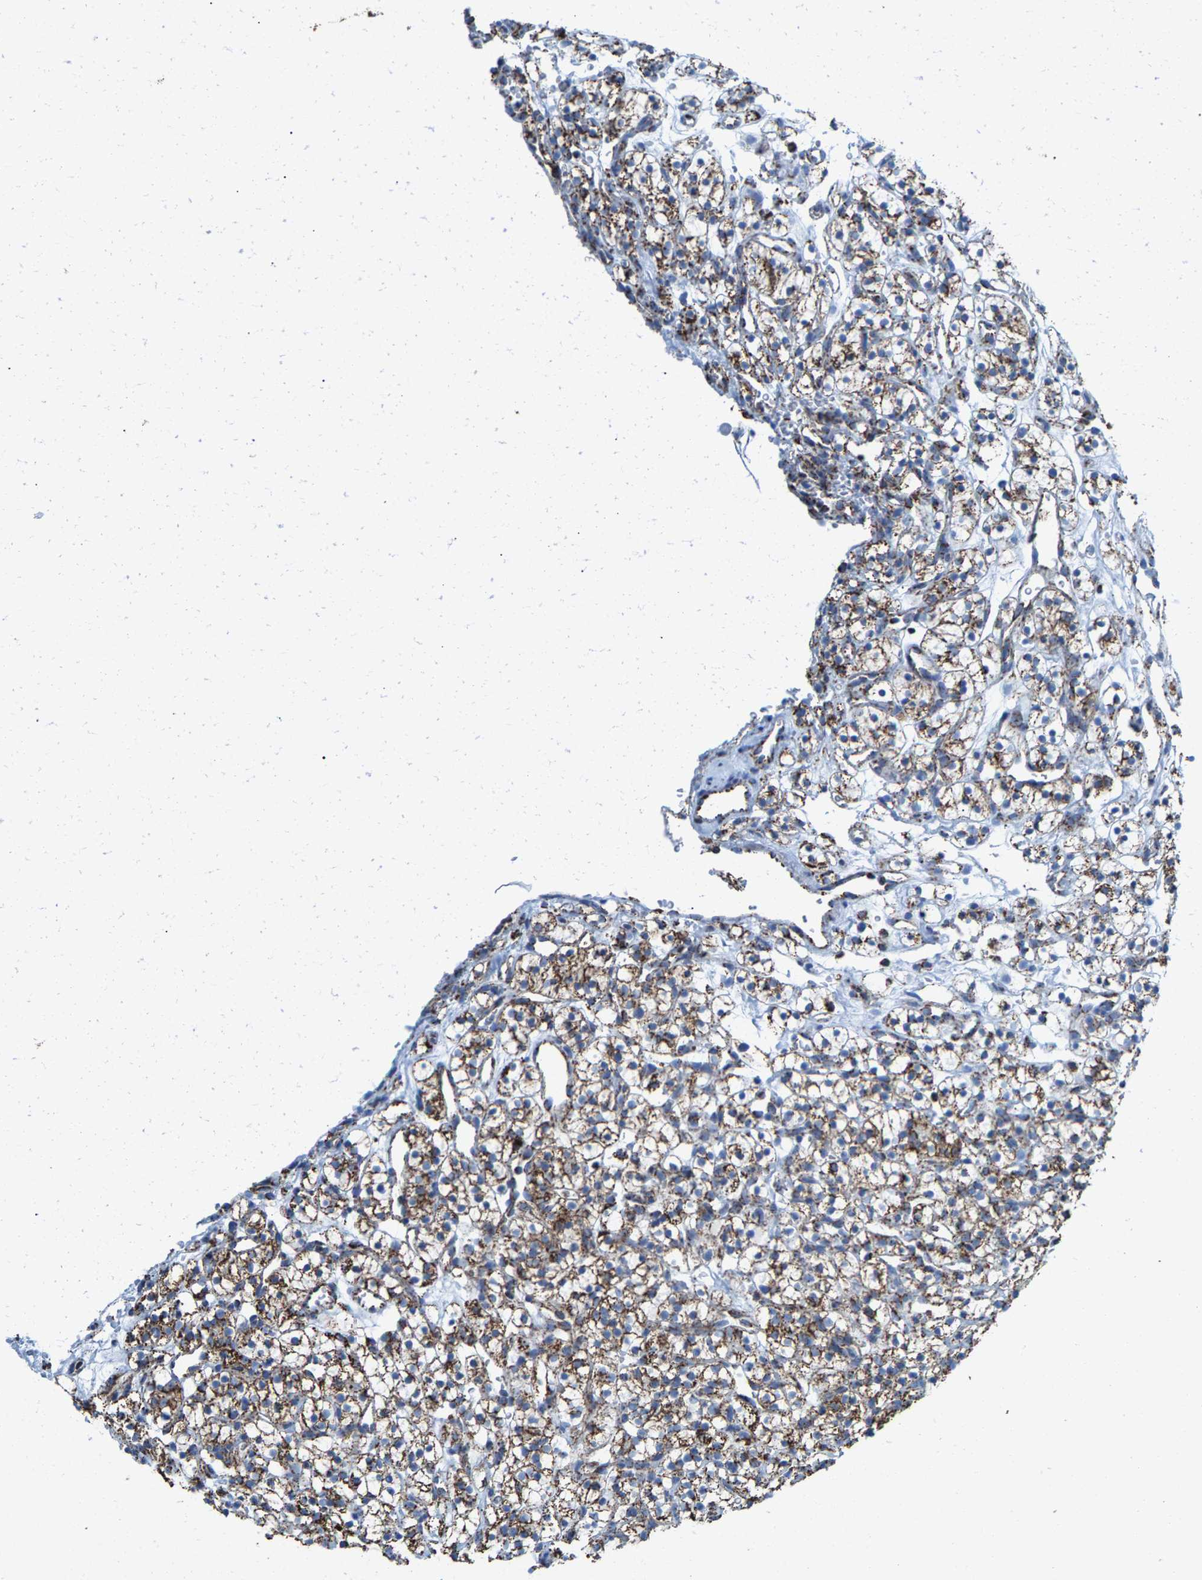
{"staining": {"intensity": "moderate", "quantity": ">75%", "location": "cytoplasmic/membranous"}, "tissue": "renal cancer", "cell_type": "Tumor cells", "image_type": "cancer", "snomed": [{"axis": "morphology", "description": "Adenocarcinoma, NOS"}, {"axis": "topography", "description": "Kidney"}], "caption": "This is a photomicrograph of immunohistochemistry (IHC) staining of renal adenocarcinoma, which shows moderate staining in the cytoplasmic/membranous of tumor cells.", "gene": "ECHS1", "patient": {"sex": "female", "age": 57}}